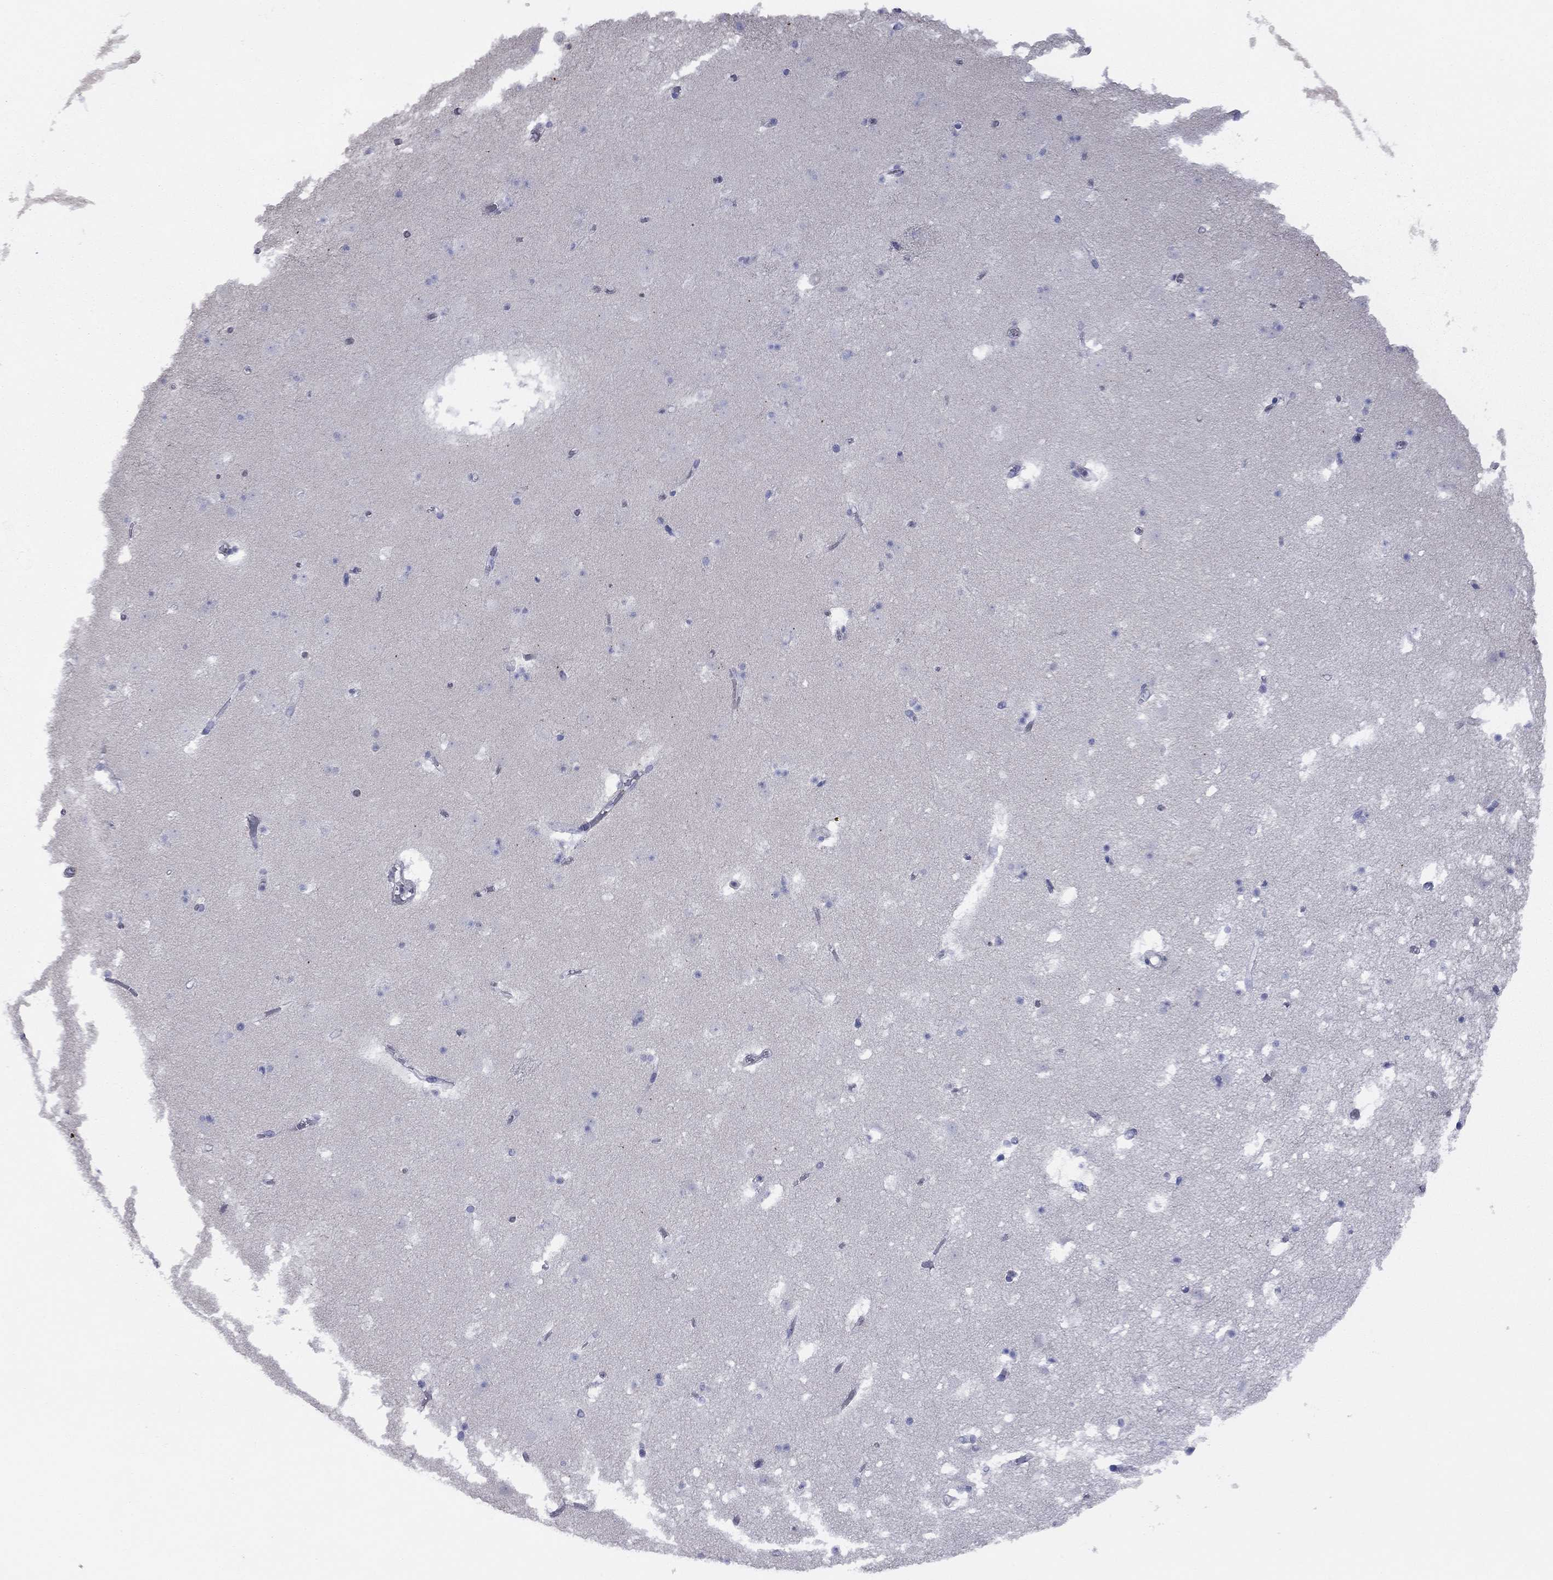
{"staining": {"intensity": "negative", "quantity": "none", "location": "none"}, "tissue": "caudate", "cell_type": "Glial cells", "image_type": "normal", "snomed": [{"axis": "morphology", "description": "Normal tissue, NOS"}, {"axis": "topography", "description": "Lateral ventricle wall"}], "caption": "Protein analysis of benign caudate exhibits no significant staining in glial cells. (Brightfield microscopy of DAB immunohistochemistry at high magnification).", "gene": "ACTL7B", "patient": {"sex": "female", "age": 42}}